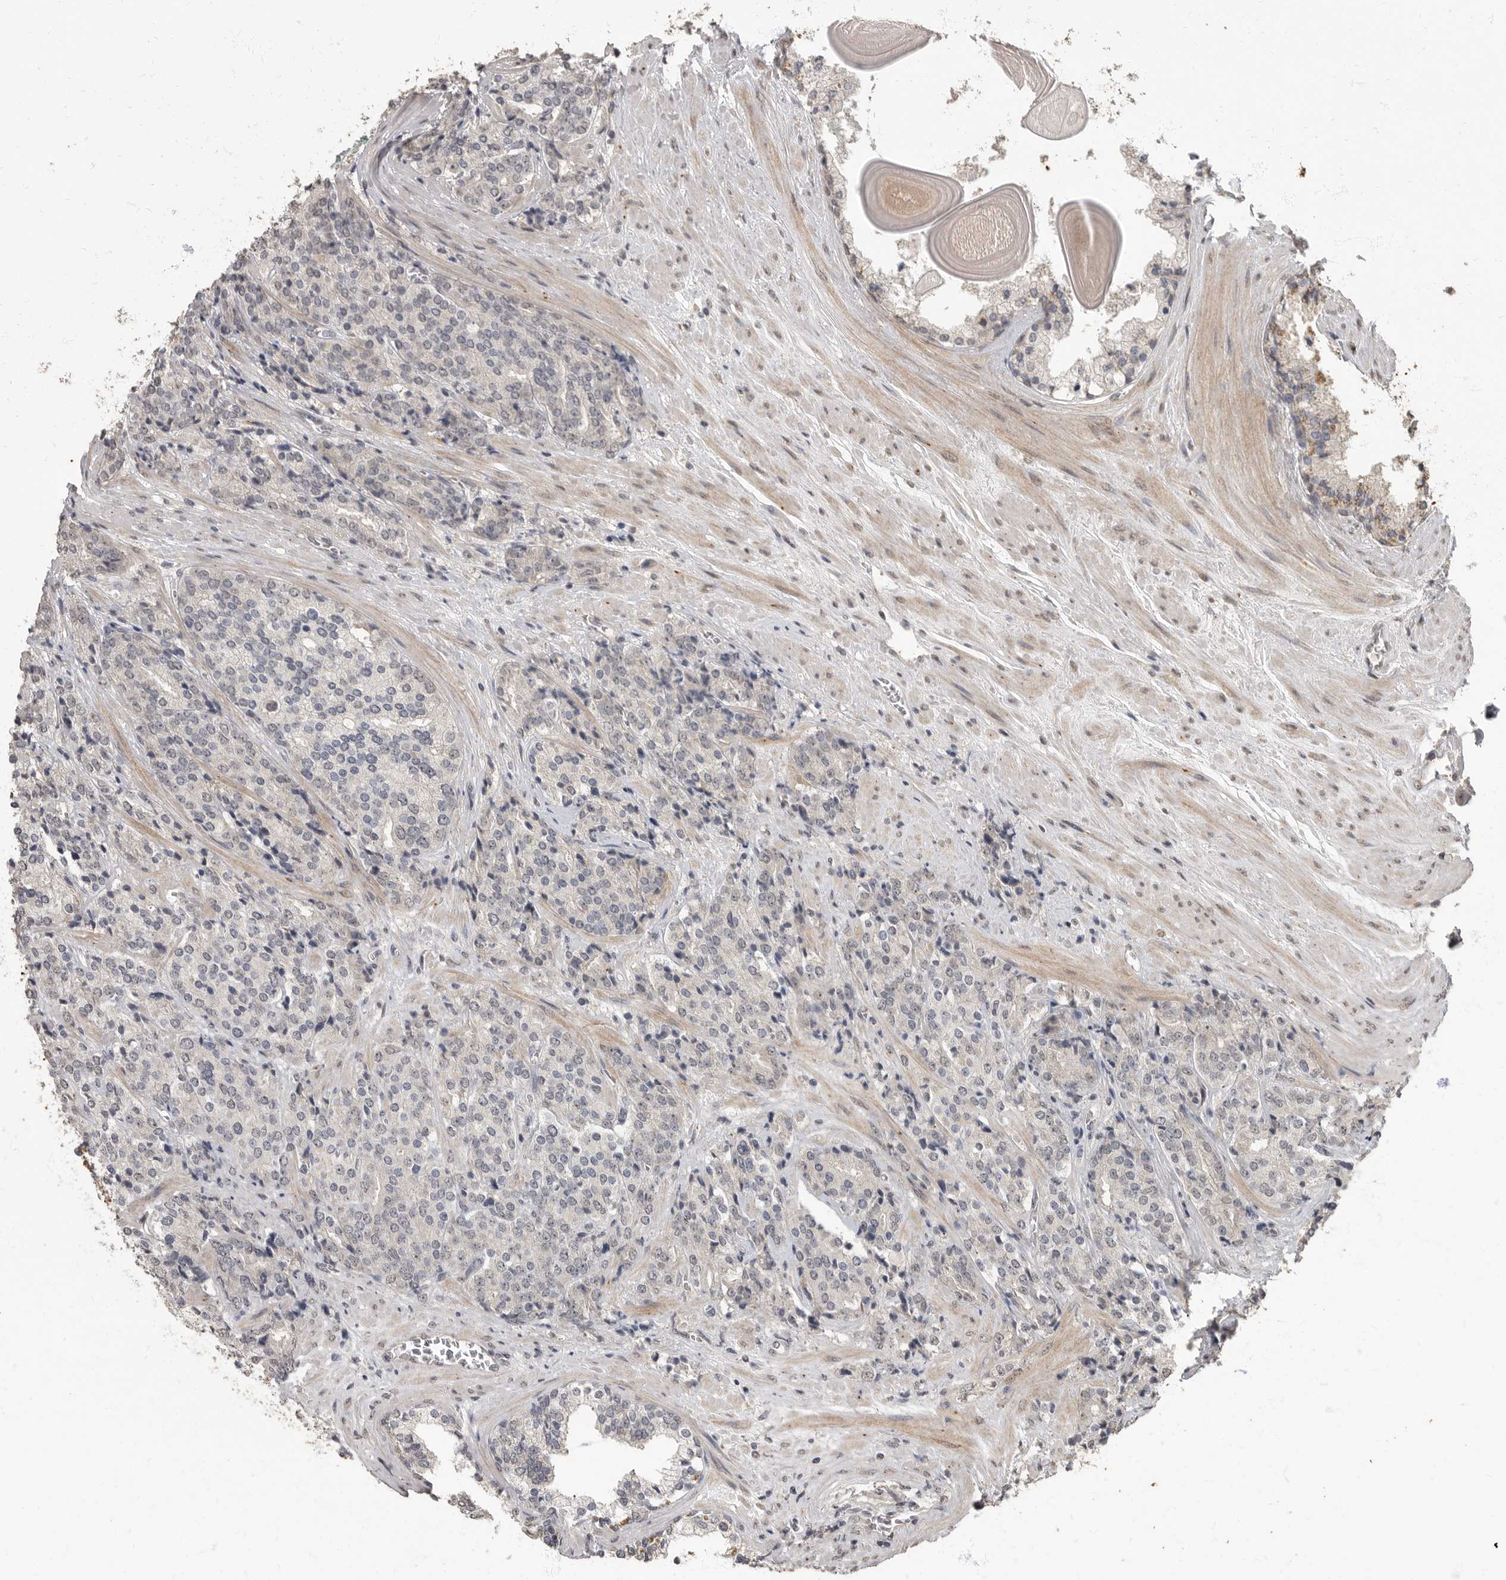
{"staining": {"intensity": "negative", "quantity": "none", "location": "none"}, "tissue": "prostate cancer", "cell_type": "Tumor cells", "image_type": "cancer", "snomed": [{"axis": "morphology", "description": "Adenocarcinoma, High grade"}, {"axis": "topography", "description": "Prostate"}], "caption": "Tumor cells show no significant staining in prostate cancer.", "gene": "MAFG", "patient": {"sex": "male", "age": 71}}